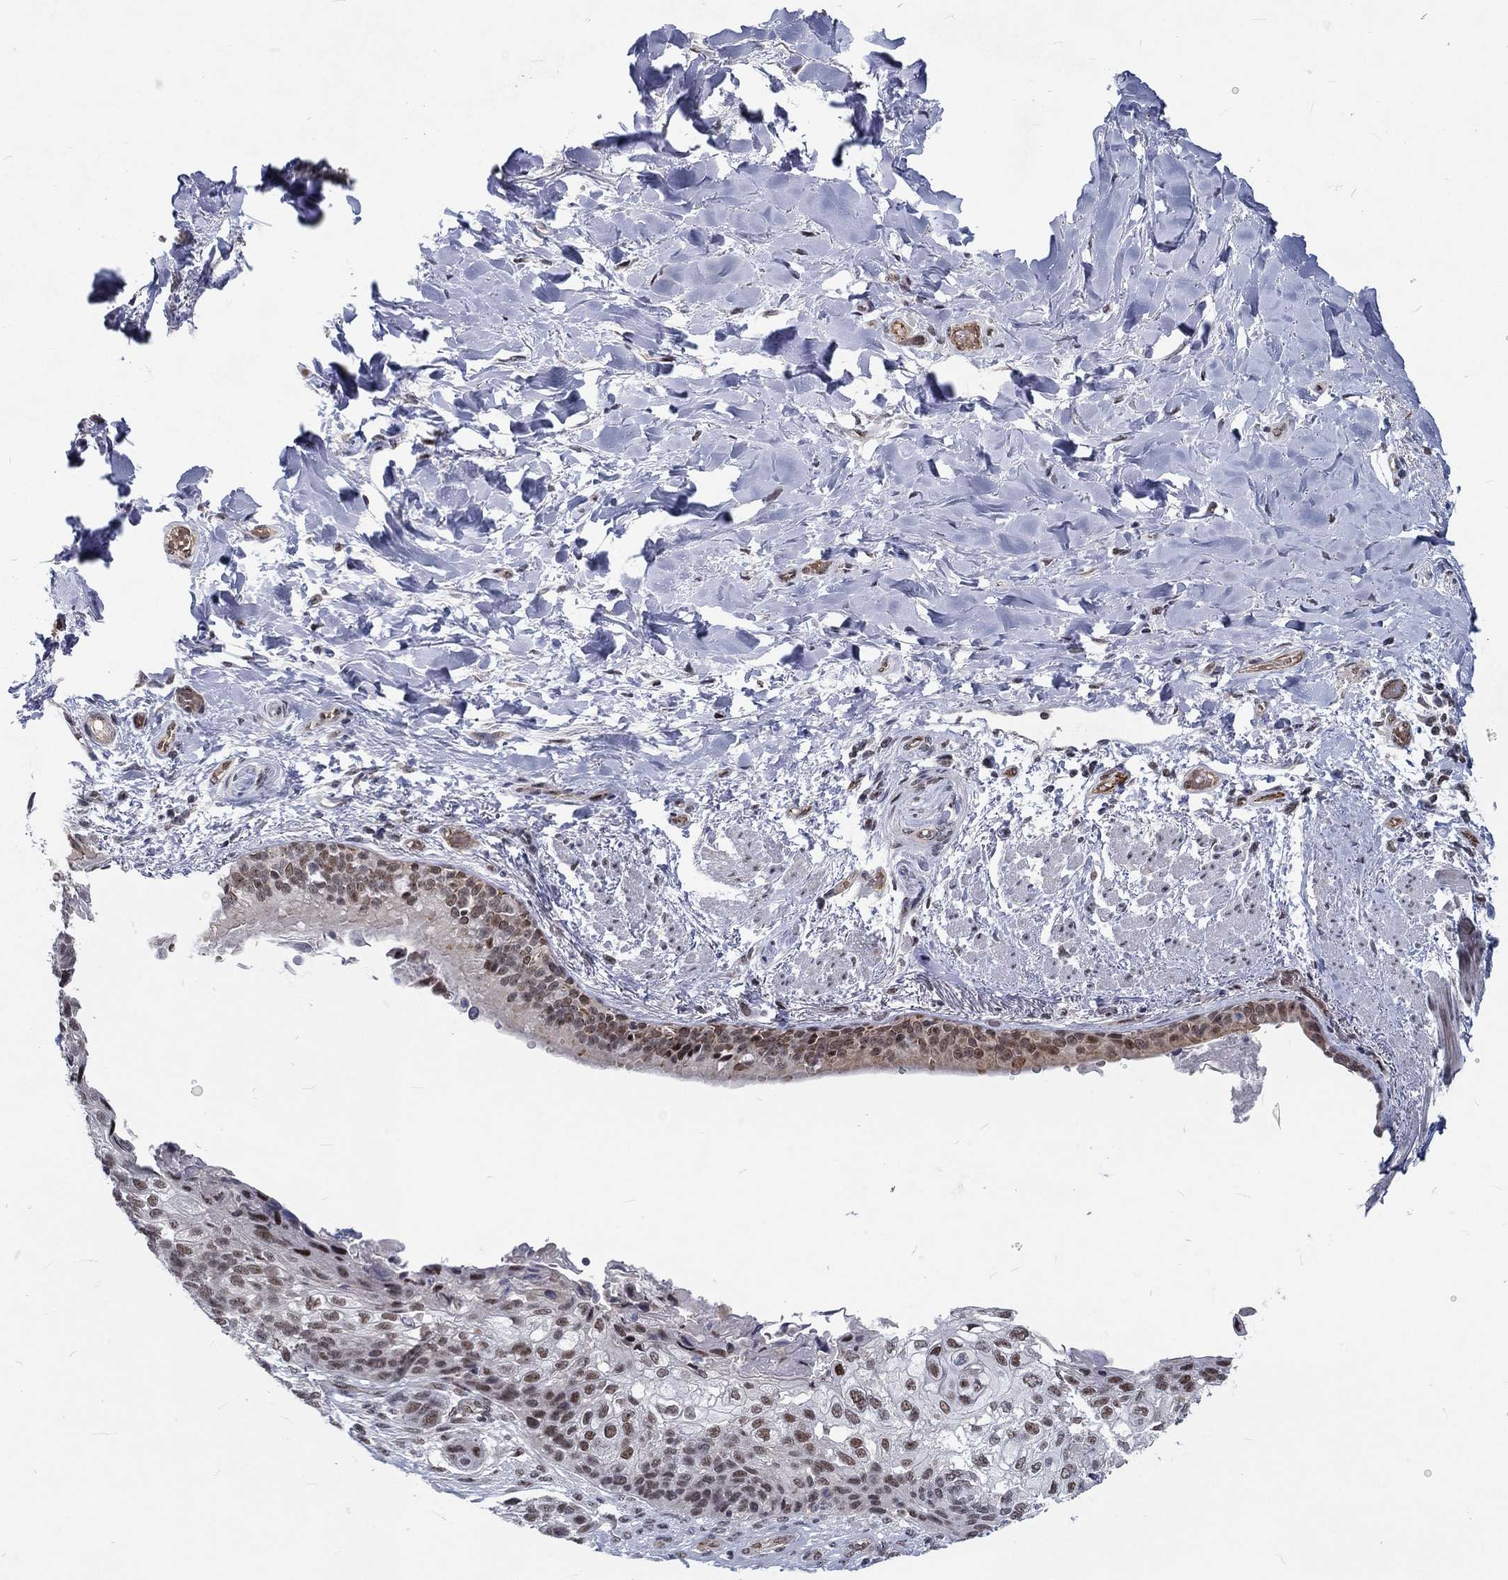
{"staining": {"intensity": "moderate", "quantity": "25%-75%", "location": "nuclear"}, "tissue": "lung cancer", "cell_type": "Tumor cells", "image_type": "cancer", "snomed": [{"axis": "morphology", "description": "Squamous cell carcinoma, NOS"}, {"axis": "topography", "description": "Lung"}], "caption": "High-magnification brightfield microscopy of lung squamous cell carcinoma stained with DAB (brown) and counterstained with hematoxylin (blue). tumor cells exhibit moderate nuclear expression is appreciated in about25%-75% of cells.", "gene": "ZBED1", "patient": {"sex": "male", "age": 69}}